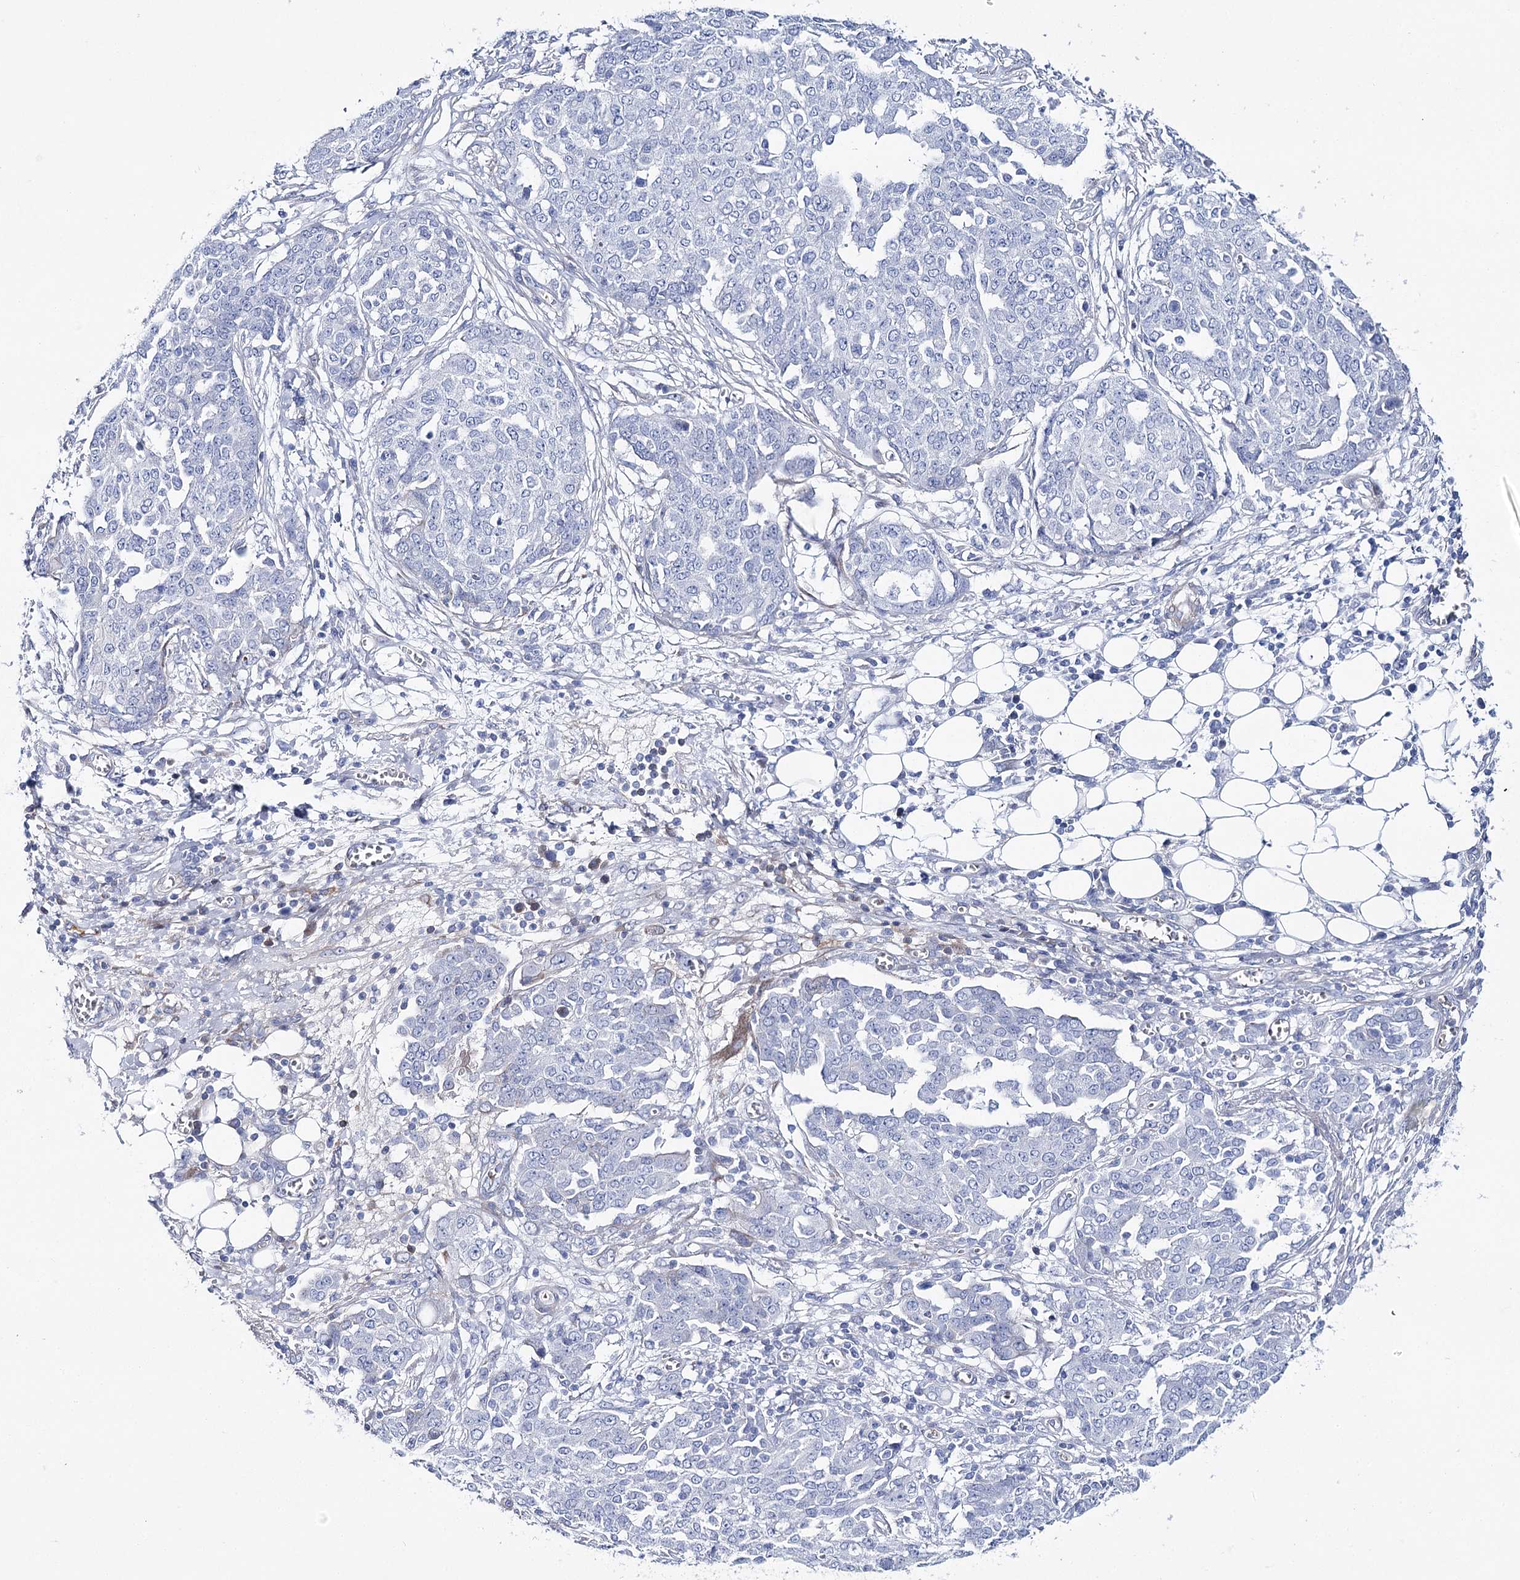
{"staining": {"intensity": "negative", "quantity": "none", "location": "none"}, "tissue": "ovarian cancer", "cell_type": "Tumor cells", "image_type": "cancer", "snomed": [{"axis": "morphology", "description": "Cystadenocarcinoma, serous, NOS"}, {"axis": "topography", "description": "Soft tissue"}, {"axis": "topography", "description": "Ovary"}], "caption": "A micrograph of human ovarian cancer is negative for staining in tumor cells.", "gene": "ANKRD23", "patient": {"sex": "female", "age": 57}}